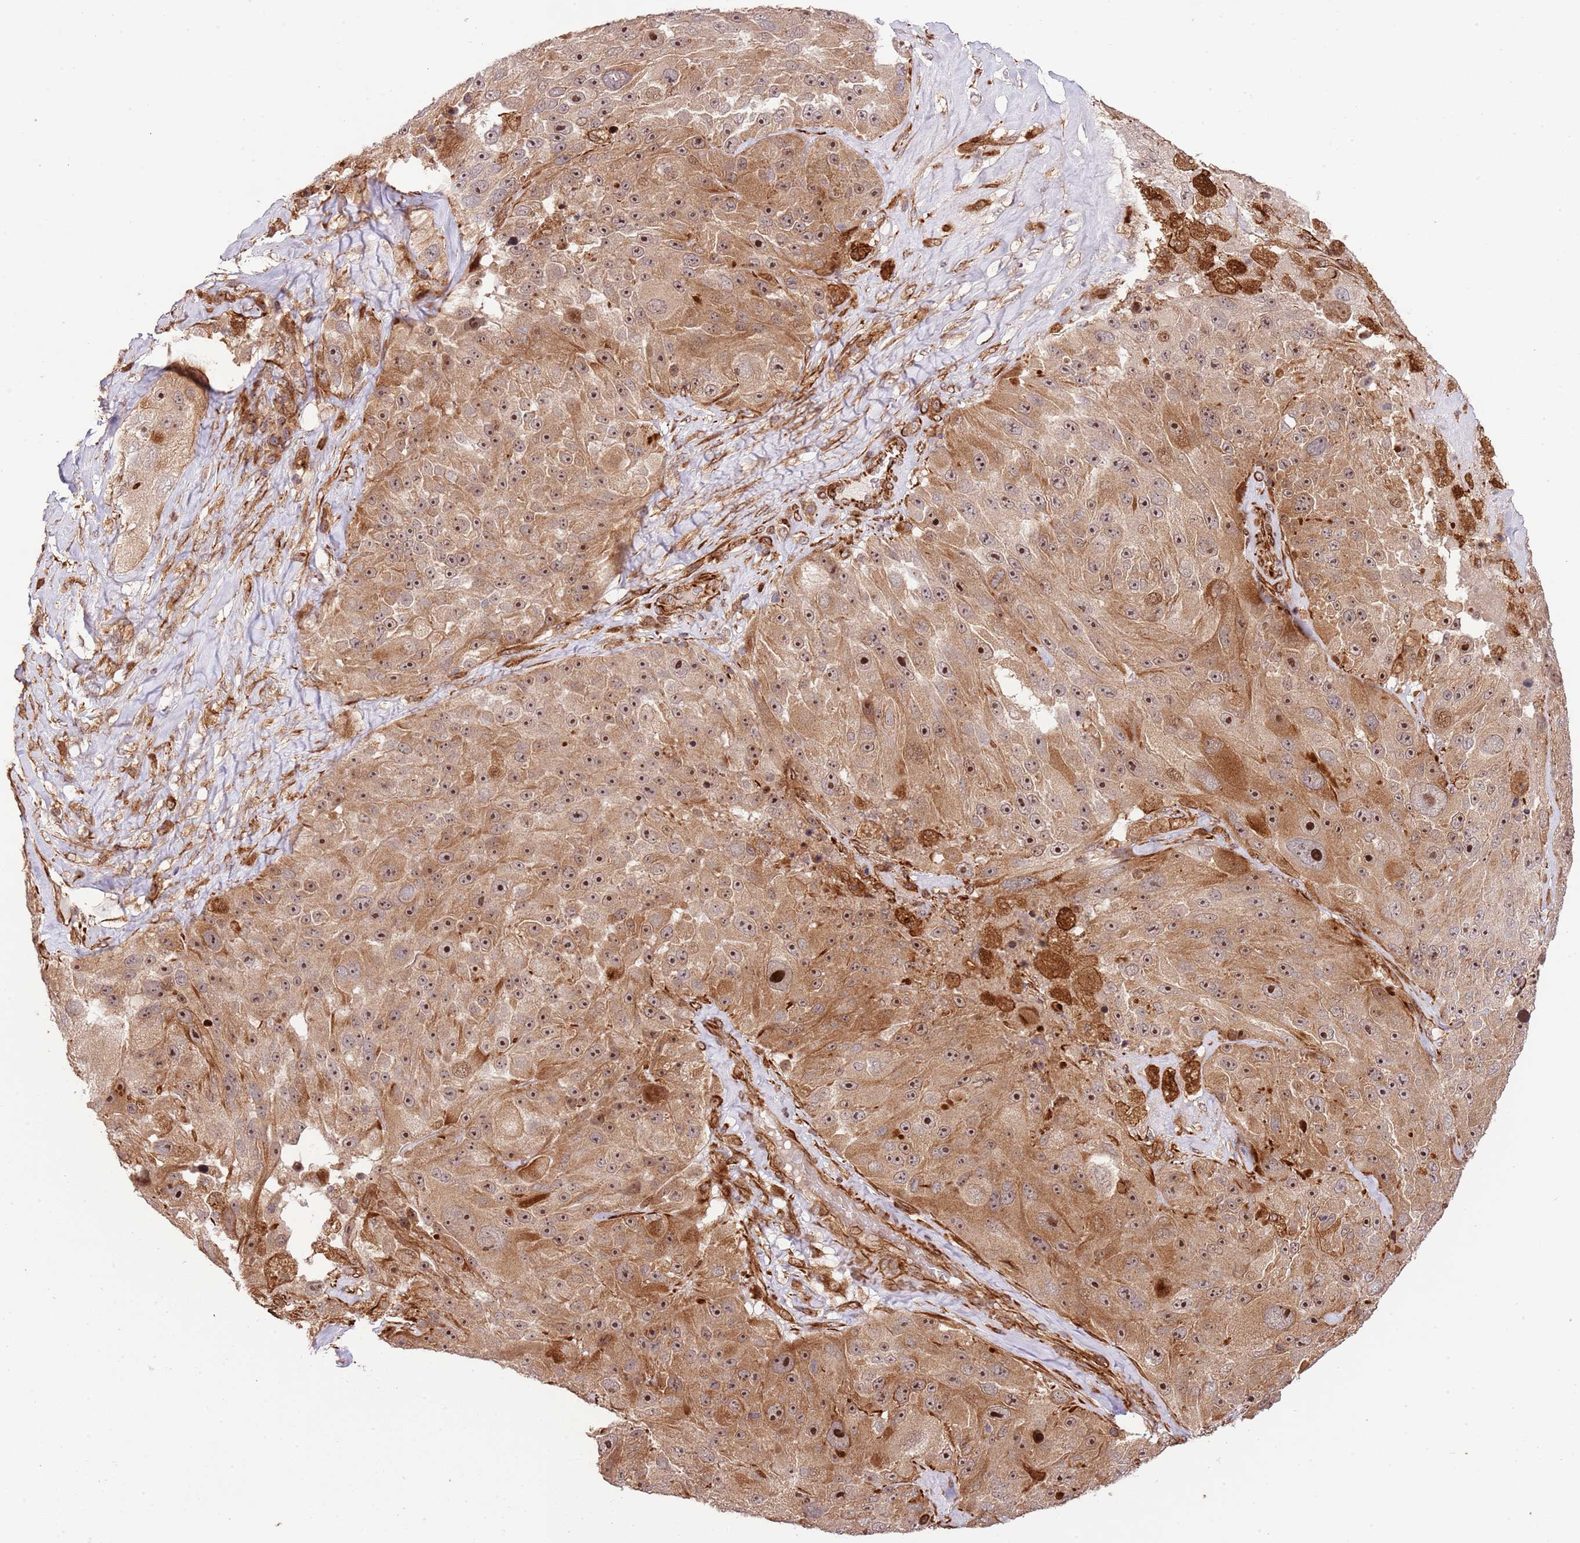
{"staining": {"intensity": "moderate", "quantity": ">75%", "location": "cytoplasmic/membranous,nuclear"}, "tissue": "melanoma", "cell_type": "Tumor cells", "image_type": "cancer", "snomed": [{"axis": "morphology", "description": "Malignant melanoma, Metastatic site"}, {"axis": "topography", "description": "Lymph node"}], "caption": "There is medium levels of moderate cytoplasmic/membranous and nuclear staining in tumor cells of melanoma, as demonstrated by immunohistochemical staining (brown color).", "gene": "NEK3", "patient": {"sex": "male", "age": 62}}